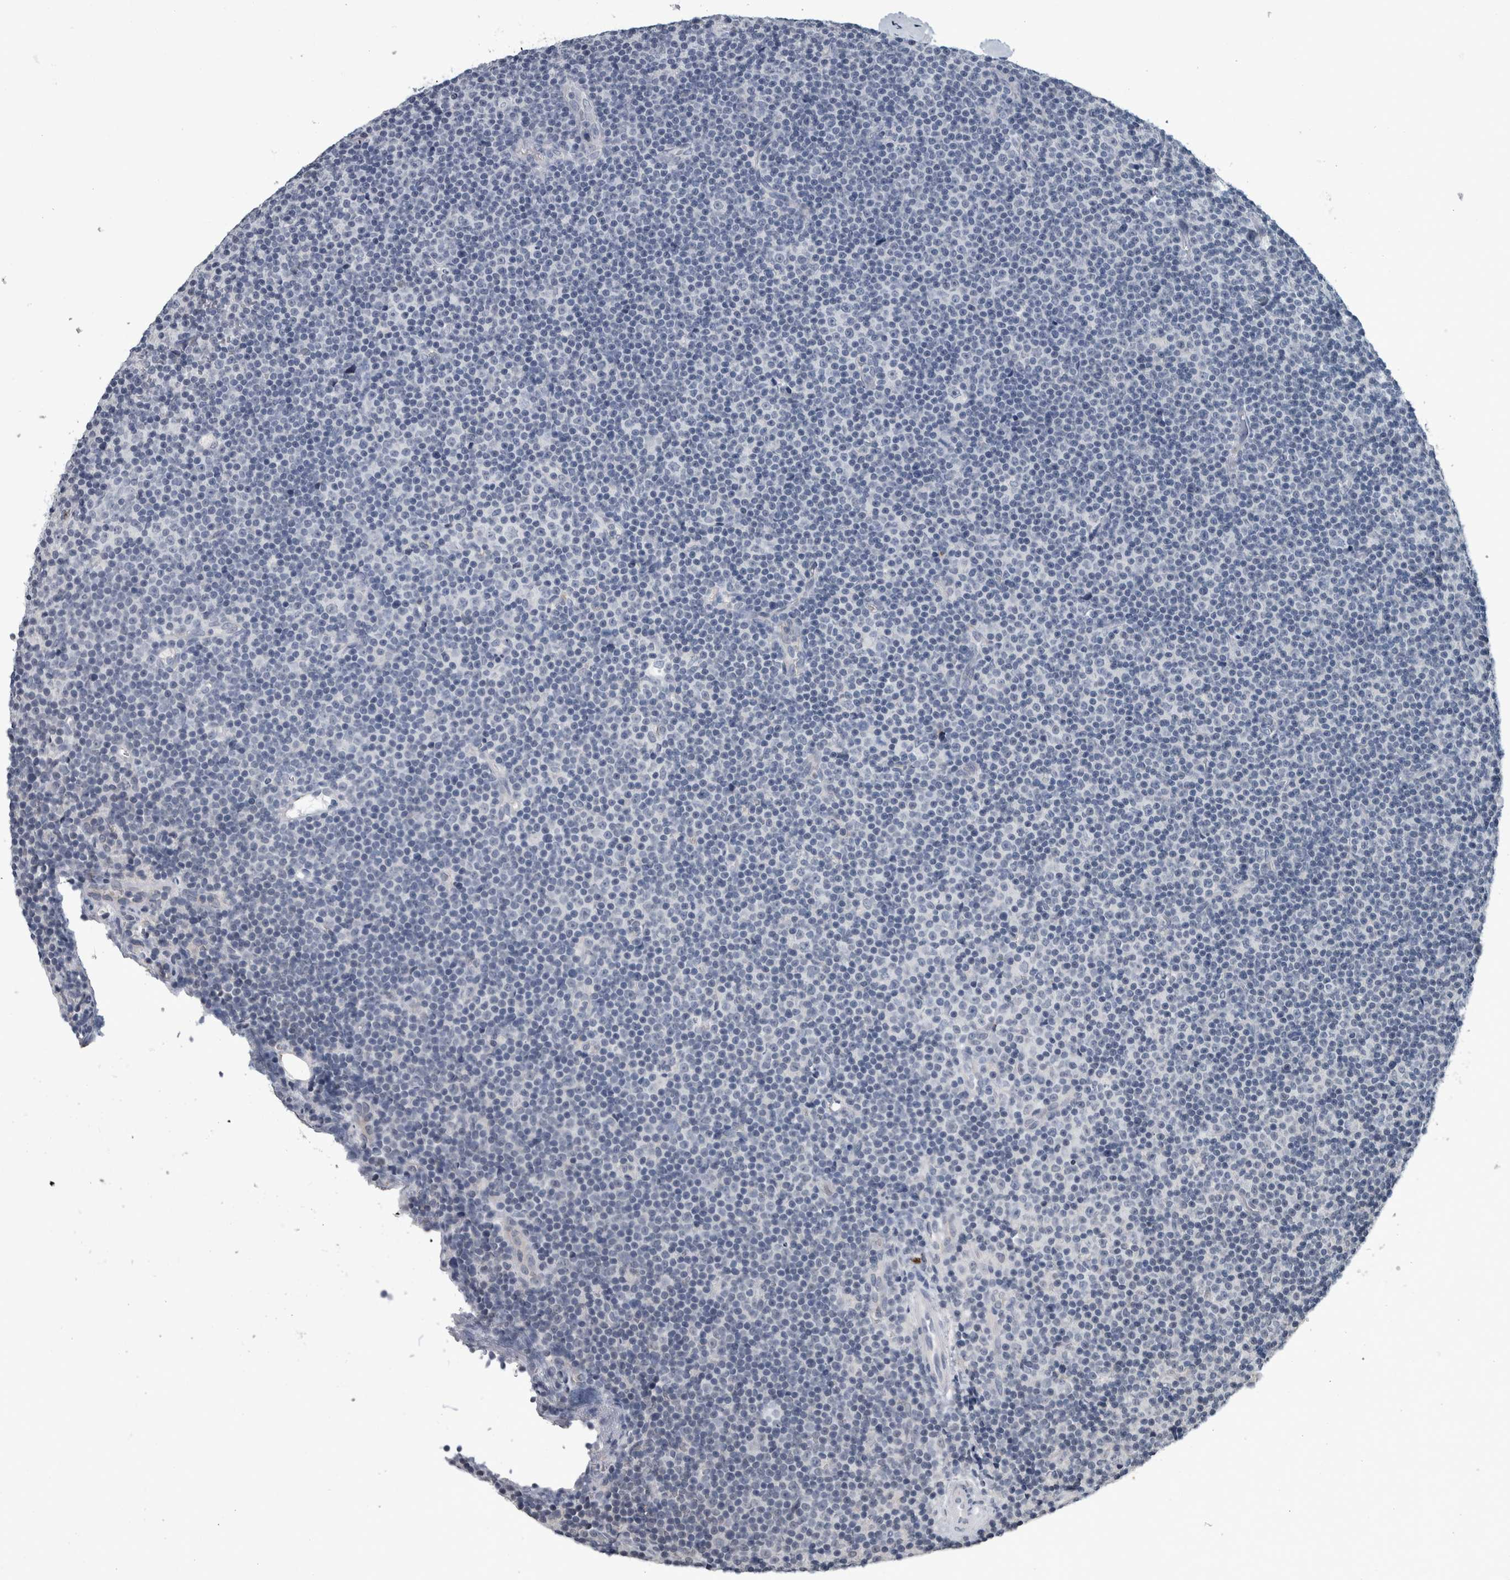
{"staining": {"intensity": "negative", "quantity": "none", "location": "none"}, "tissue": "lymphoma", "cell_type": "Tumor cells", "image_type": "cancer", "snomed": [{"axis": "morphology", "description": "Malignant lymphoma, non-Hodgkin's type, Low grade"}, {"axis": "topography", "description": "Lymph node"}], "caption": "The immunohistochemistry micrograph has no significant staining in tumor cells of lymphoma tissue.", "gene": "CAVIN4", "patient": {"sex": "female", "age": 67}}